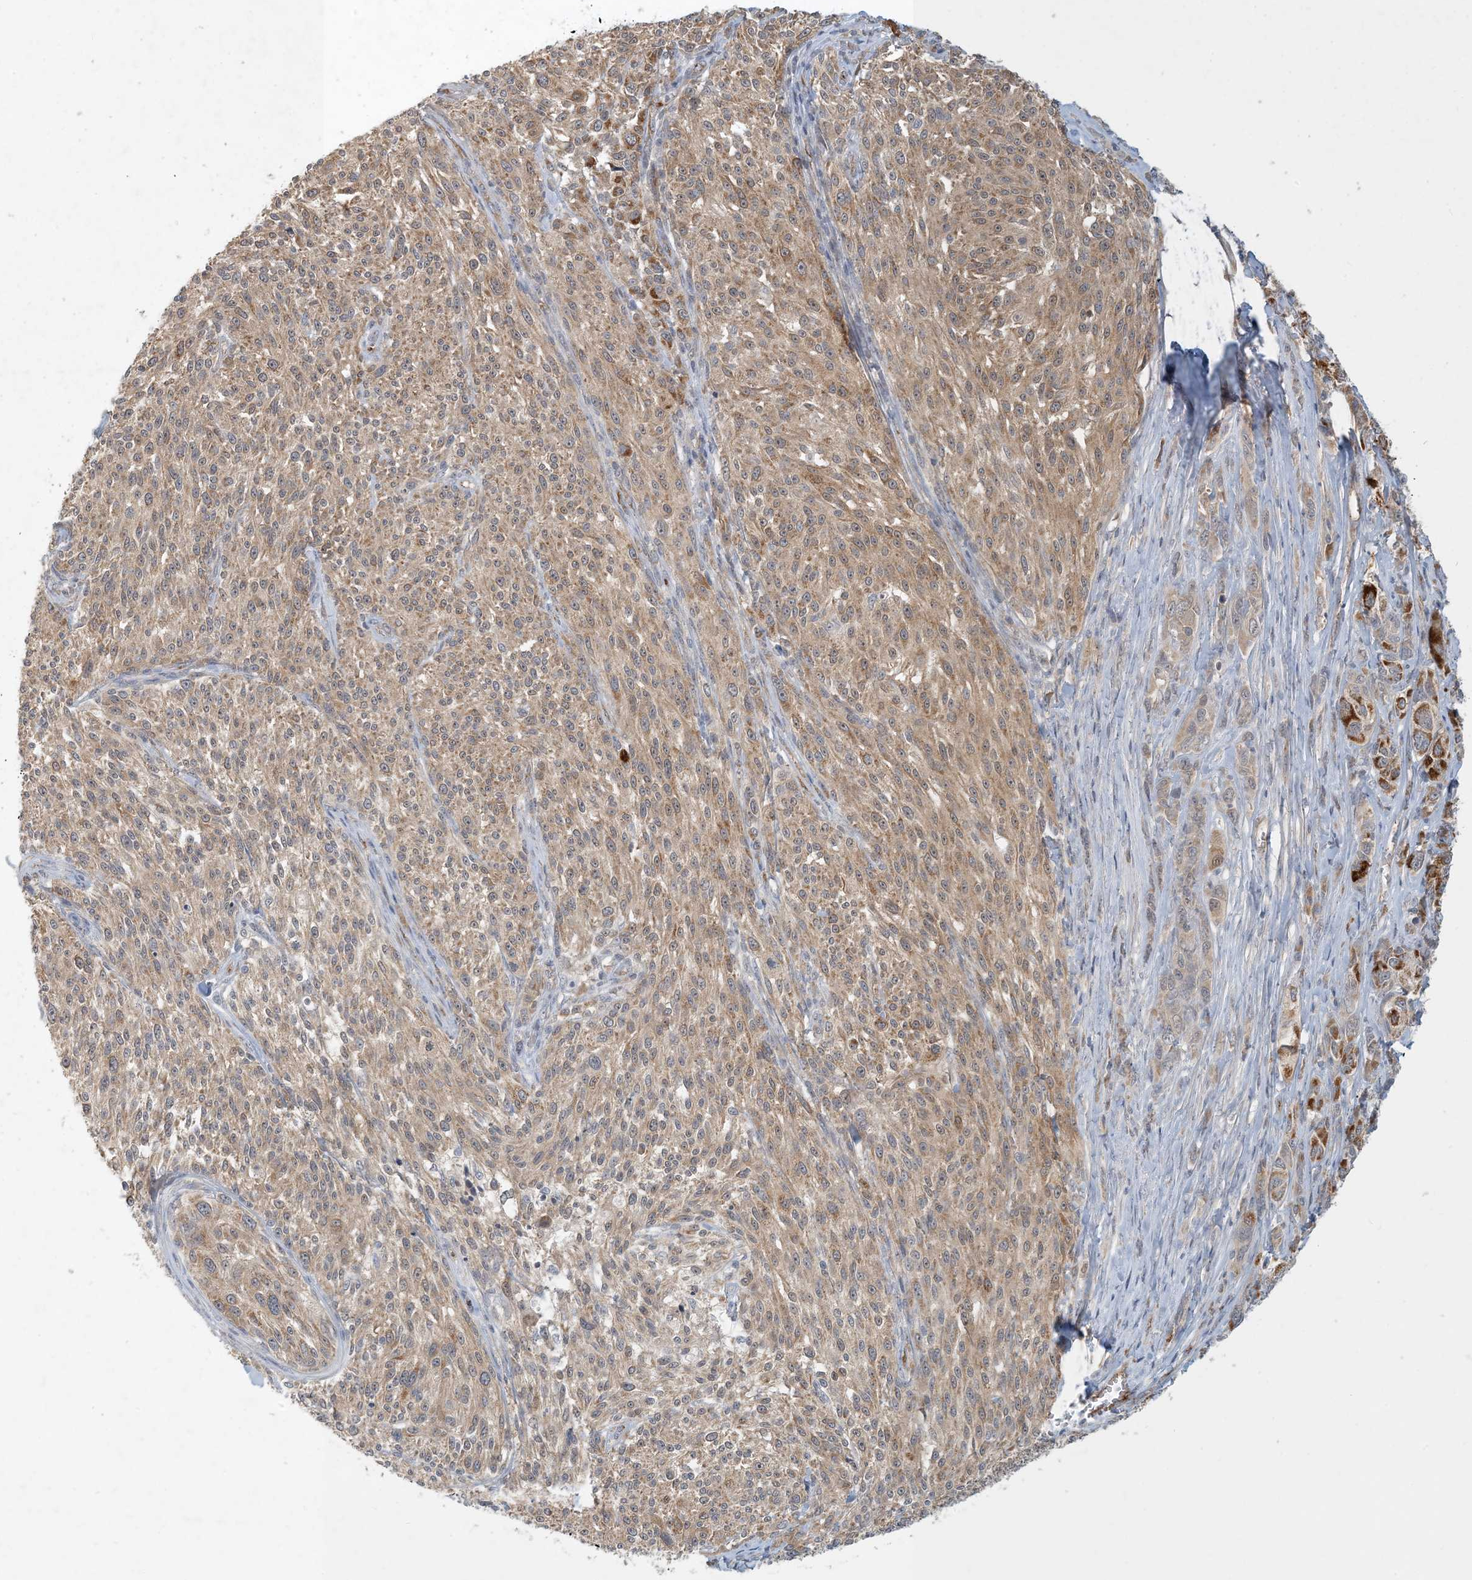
{"staining": {"intensity": "moderate", "quantity": ">75%", "location": "cytoplasmic/membranous"}, "tissue": "melanoma", "cell_type": "Tumor cells", "image_type": "cancer", "snomed": [{"axis": "morphology", "description": "Malignant melanoma, NOS"}, {"axis": "topography", "description": "Skin of trunk"}], "caption": "Immunohistochemistry (DAB) staining of malignant melanoma shows moderate cytoplasmic/membranous protein positivity in approximately >75% of tumor cells.", "gene": "ZBTB3", "patient": {"sex": "male", "age": 71}}